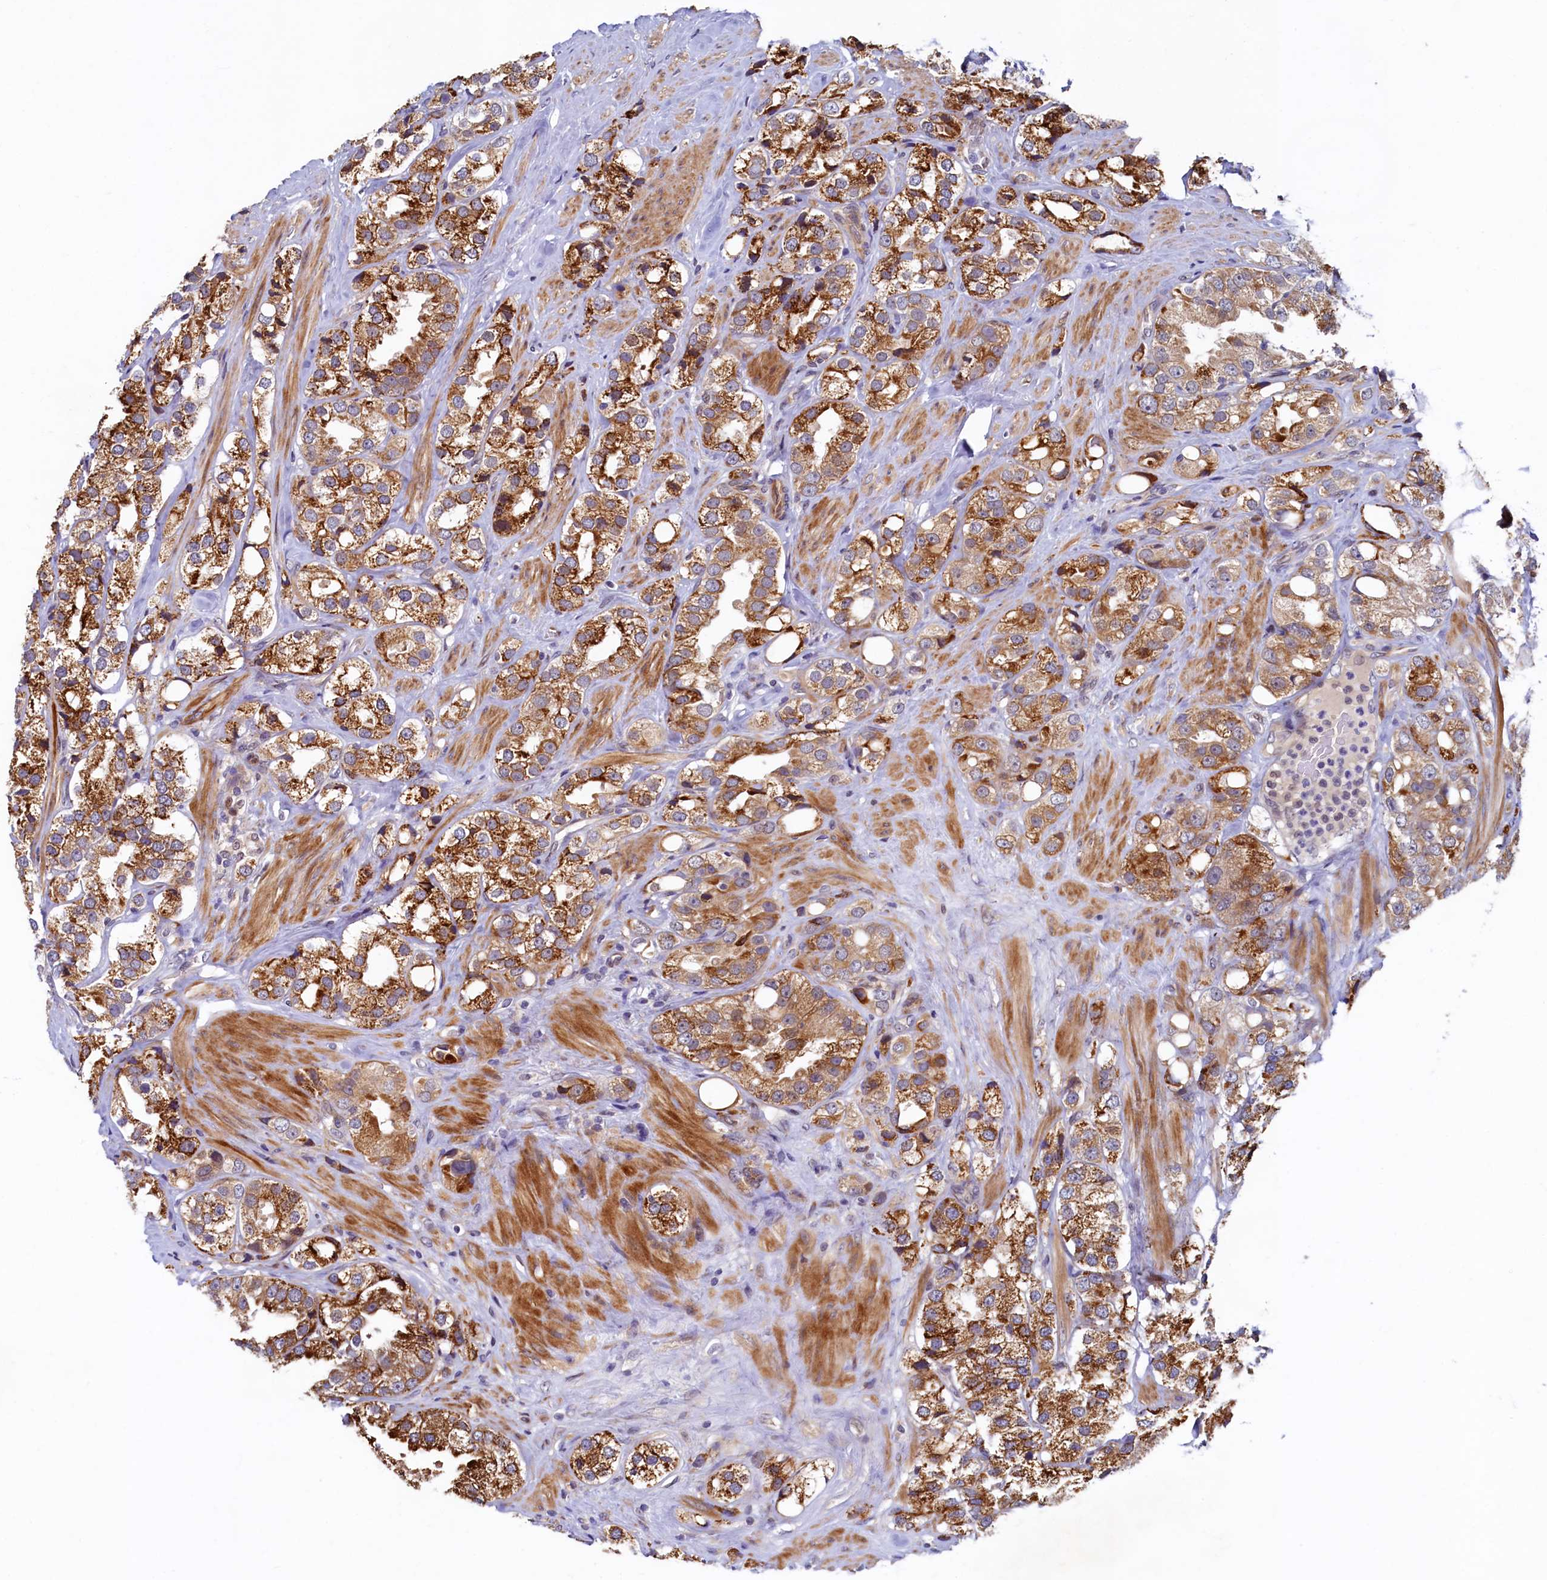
{"staining": {"intensity": "moderate", "quantity": ">75%", "location": "cytoplasmic/membranous"}, "tissue": "prostate cancer", "cell_type": "Tumor cells", "image_type": "cancer", "snomed": [{"axis": "morphology", "description": "Adenocarcinoma, NOS"}, {"axis": "topography", "description": "Prostate"}], "caption": "A medium amount of moderate cytoplasmic/membranous expression is identified in approximately >75% of tumor cells in adenocarcinoma (prostate) tissue.", "gene": "SLC16A14", "patient": {"sex": "male", "age": 79}}